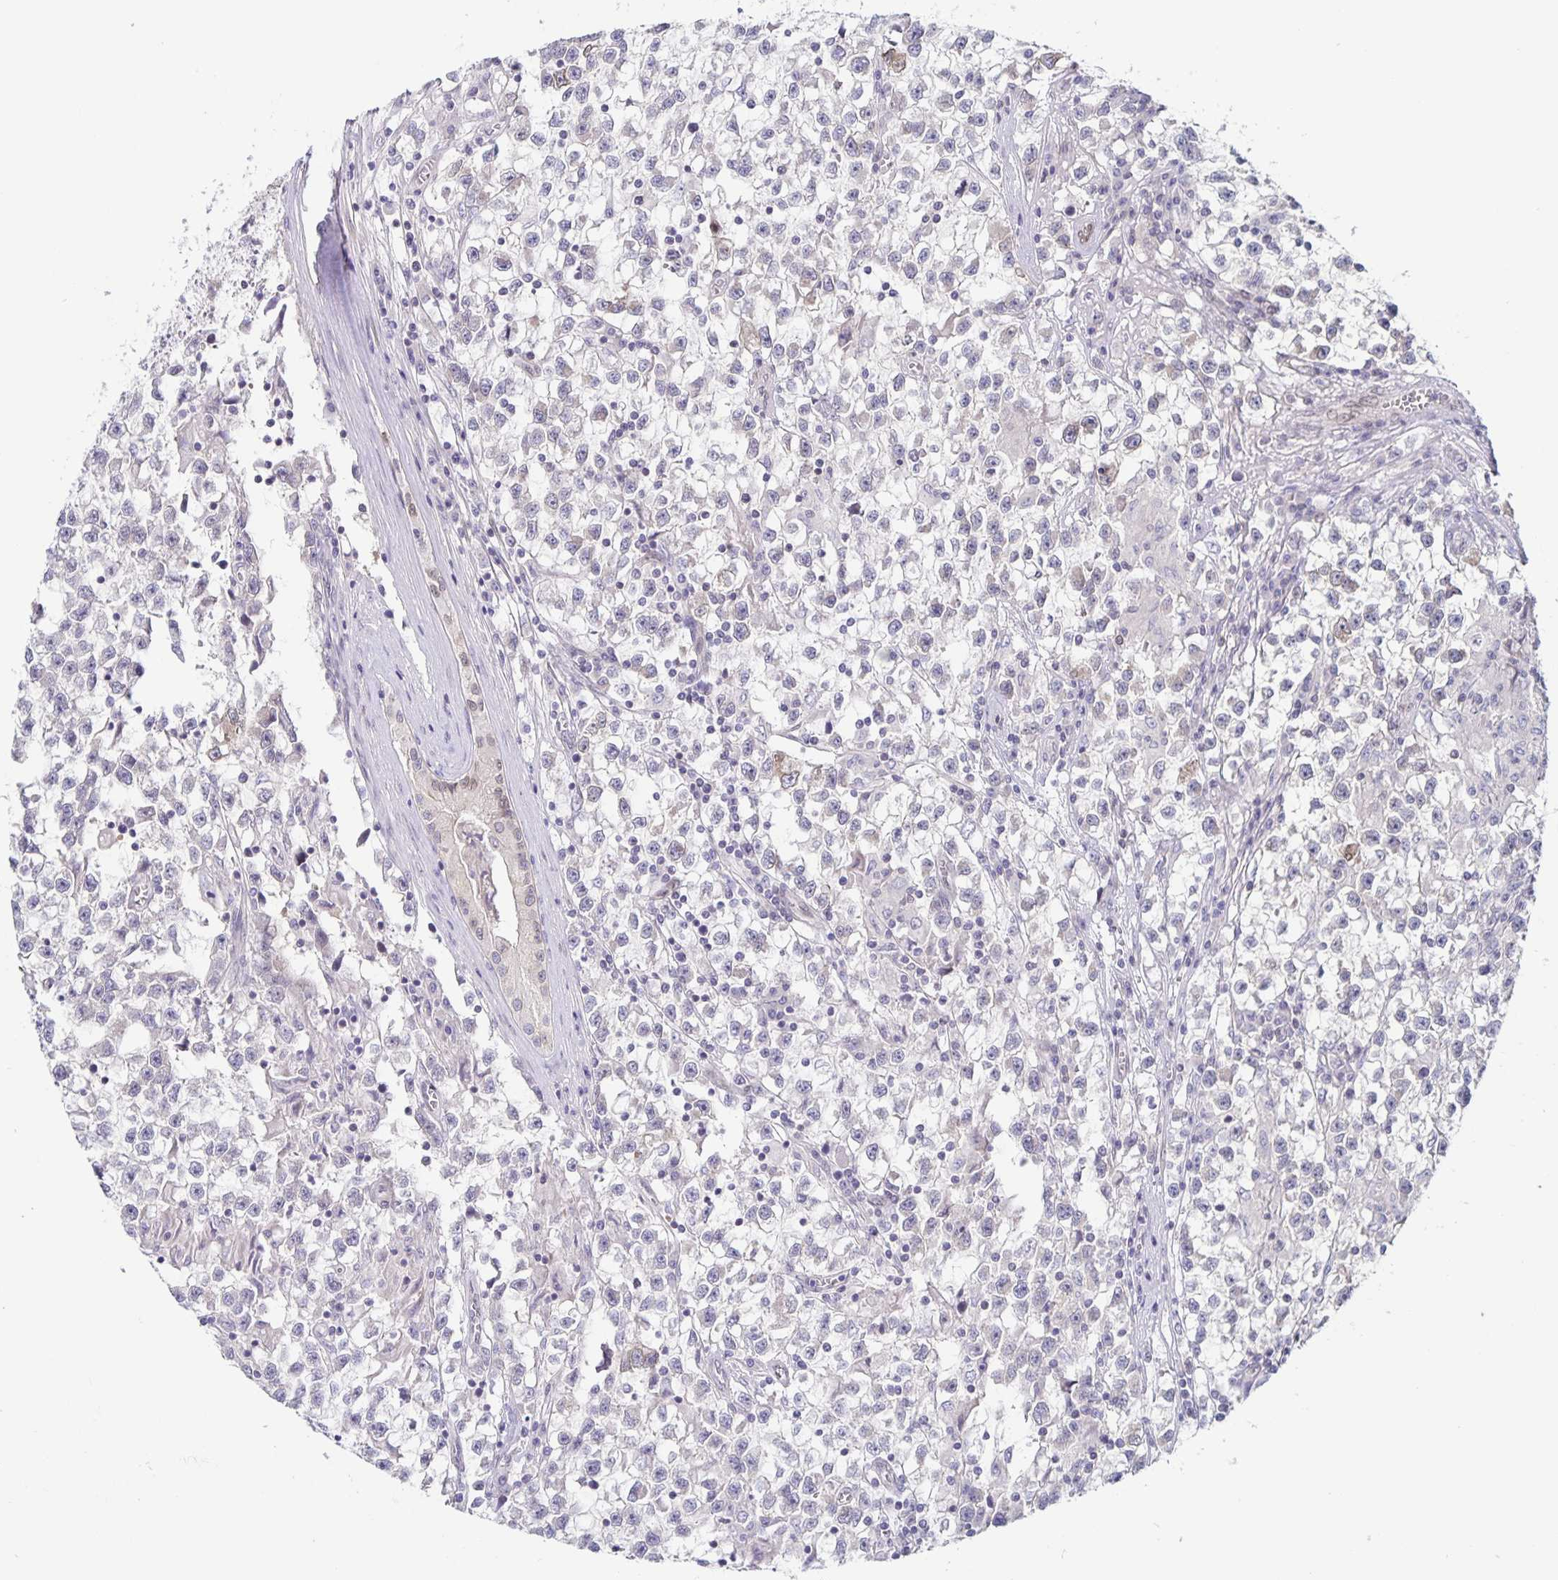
{"staining": {"intensity": "negative", "quantity": "none", "location": "none"}, "tissue": "testis cancer", "cell_type": "Tumor cells", "image_type": "cancer", "snomed": [{"axis": "morphology", "description": "Seminoma, NOS"}, {"axis": "topography", "description": "Testis"}], "caption": "A high-resolution micrograph shows immunohistochemistry (IHC) staining of seminoma (testis), which exhibits no significant expression in tumor cells.", "gene": "SYNE2", "patient": {"sex": "male", "age": 31}}